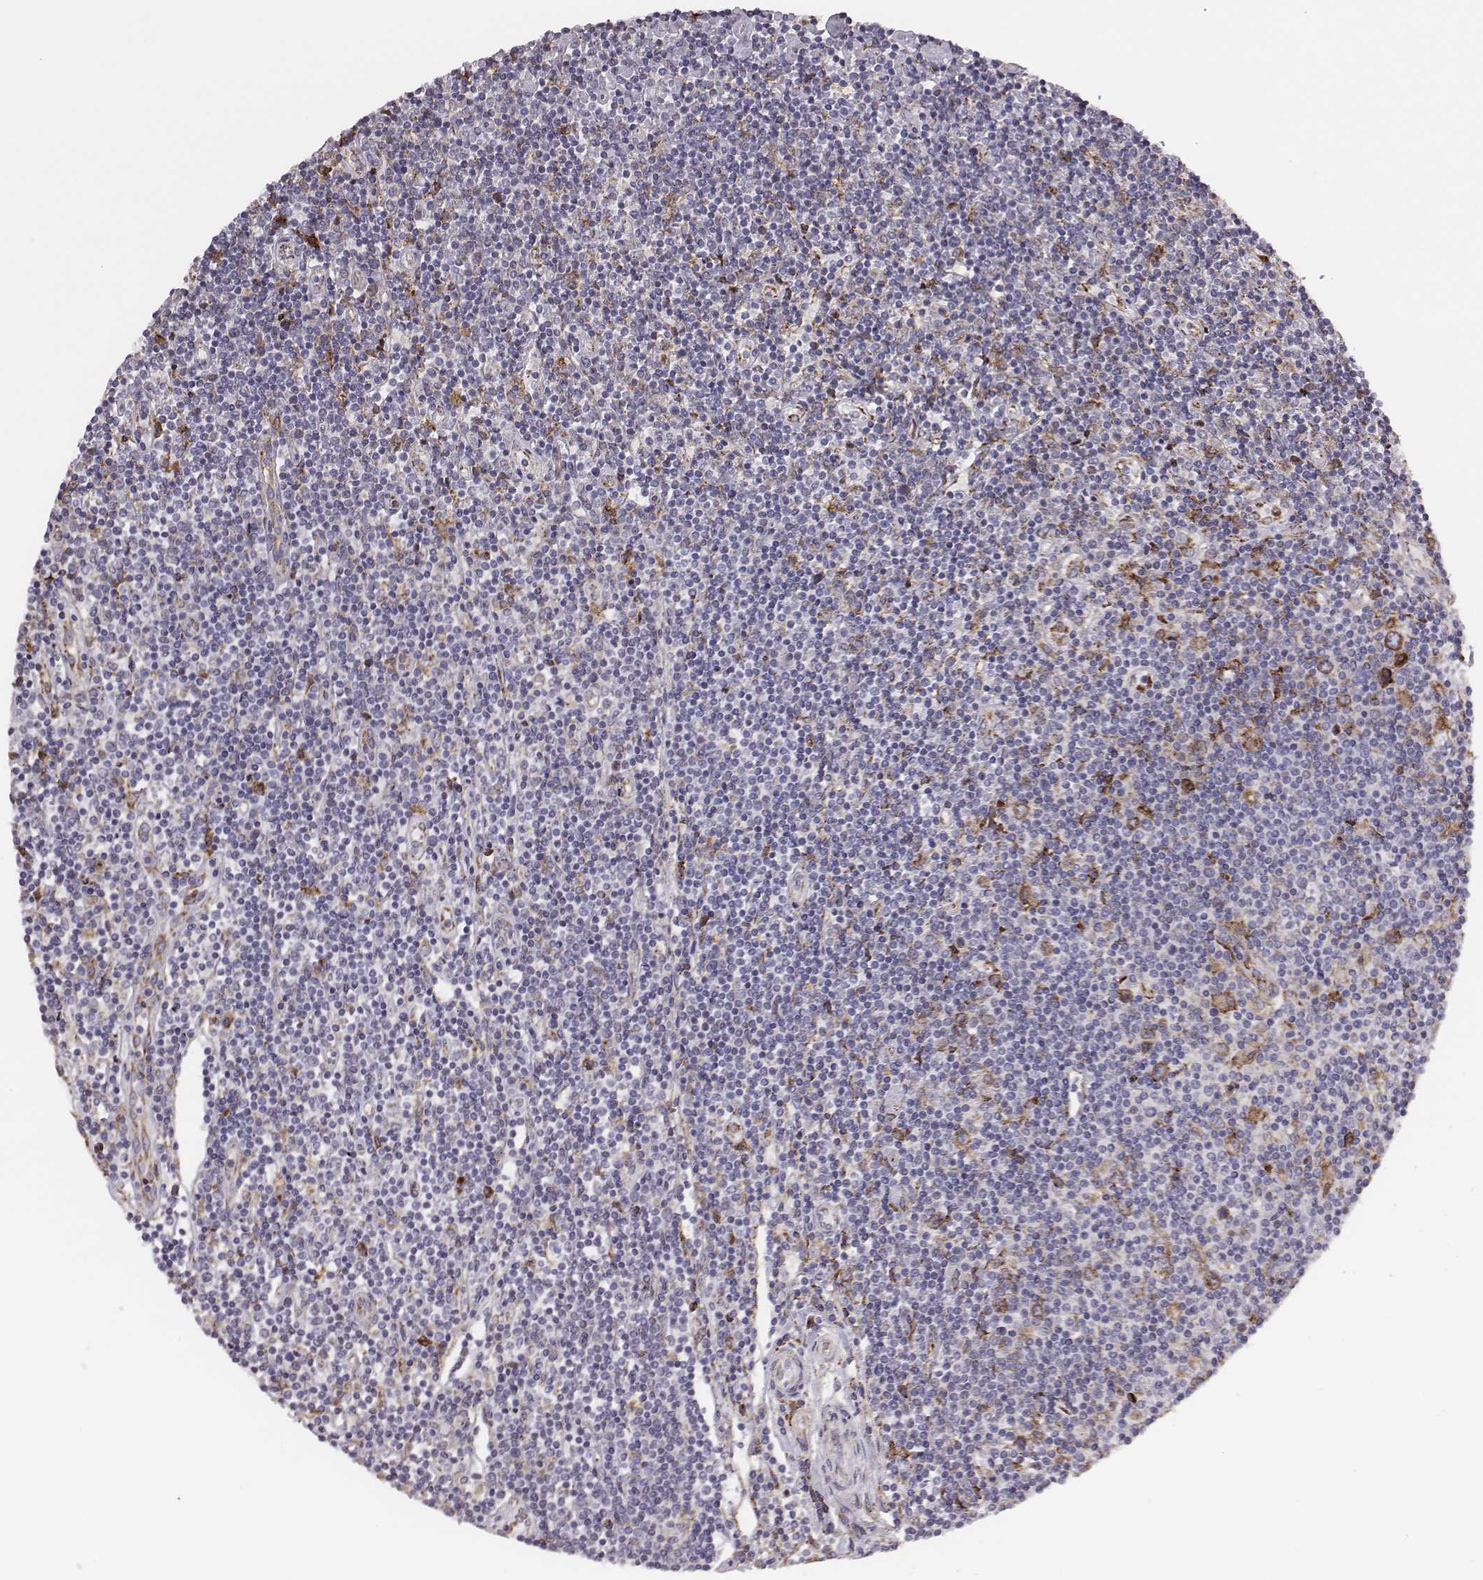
{"staining": {"intensity": "moderate", "quantity": "25%-75%", "location": "cytoplasmic/membranous"}, "tissue": "lymphoma", "cell_type": "Tumor cells", "image_type": "cancer", "snomed": [{"axis": "morphology", "description": "Hodgkin's disease, NOS"}, {"axis": "topography", "description": "Lymph node"}], "caption": "IHC photomicrograph of Hodgkin's disease stained for a protein (brown), which reveals medium levels of moderate cytoplasmic/membranous expression in approximately 25%-75% of tumor cells.", "gene": "SELENOI", "patient": {"sex": "male", "age": 40}}